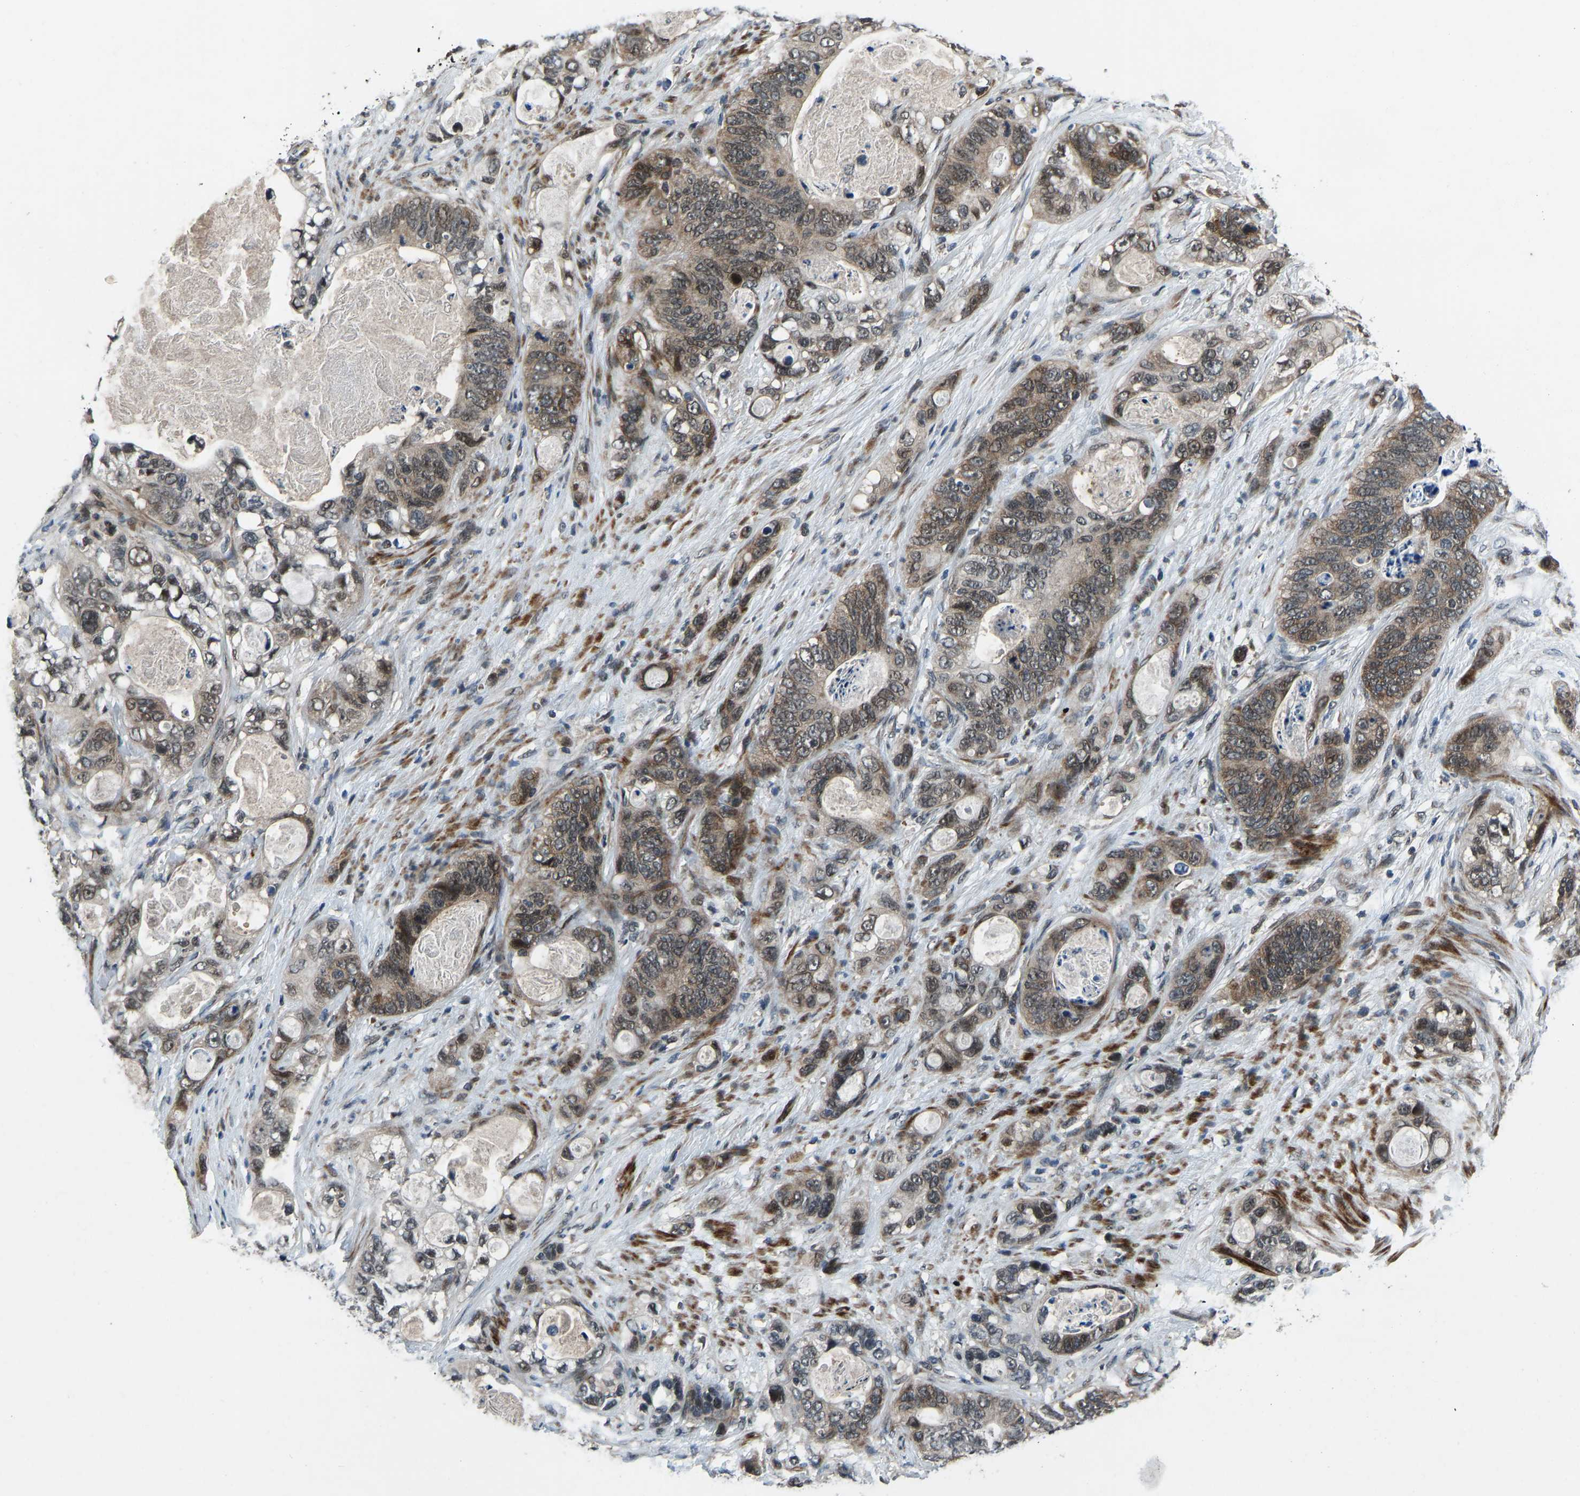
{"staining": {"intensity": "moderate", "quantity": ">75%", "location": "cytoplasmic/membranous"}, "tissue": "stomach cancer", "cell_type": "Tumor cells", "image_type": "cancer", "snomed": [{"axis": "morphology", "description": "Normal tissue, NOS"}, {"axis": "morphology", "description": "Adenocarcinoma, NOS"}, {"axis": "topography", "description": "Stomach"}], "caption": "Brown immunohistochemical staining in stomach cancer (adenocarcinoma) demonstrates moderate cytoplasmic/membranous positivity in about >75% of tumor cells. The staining is performed using DAB brown chromogen to label protein expression. The nuclei are counter-stained blue using hematoxylin.", "gene": "RLIM", "patient": {"sex": "female", "age": 89}}